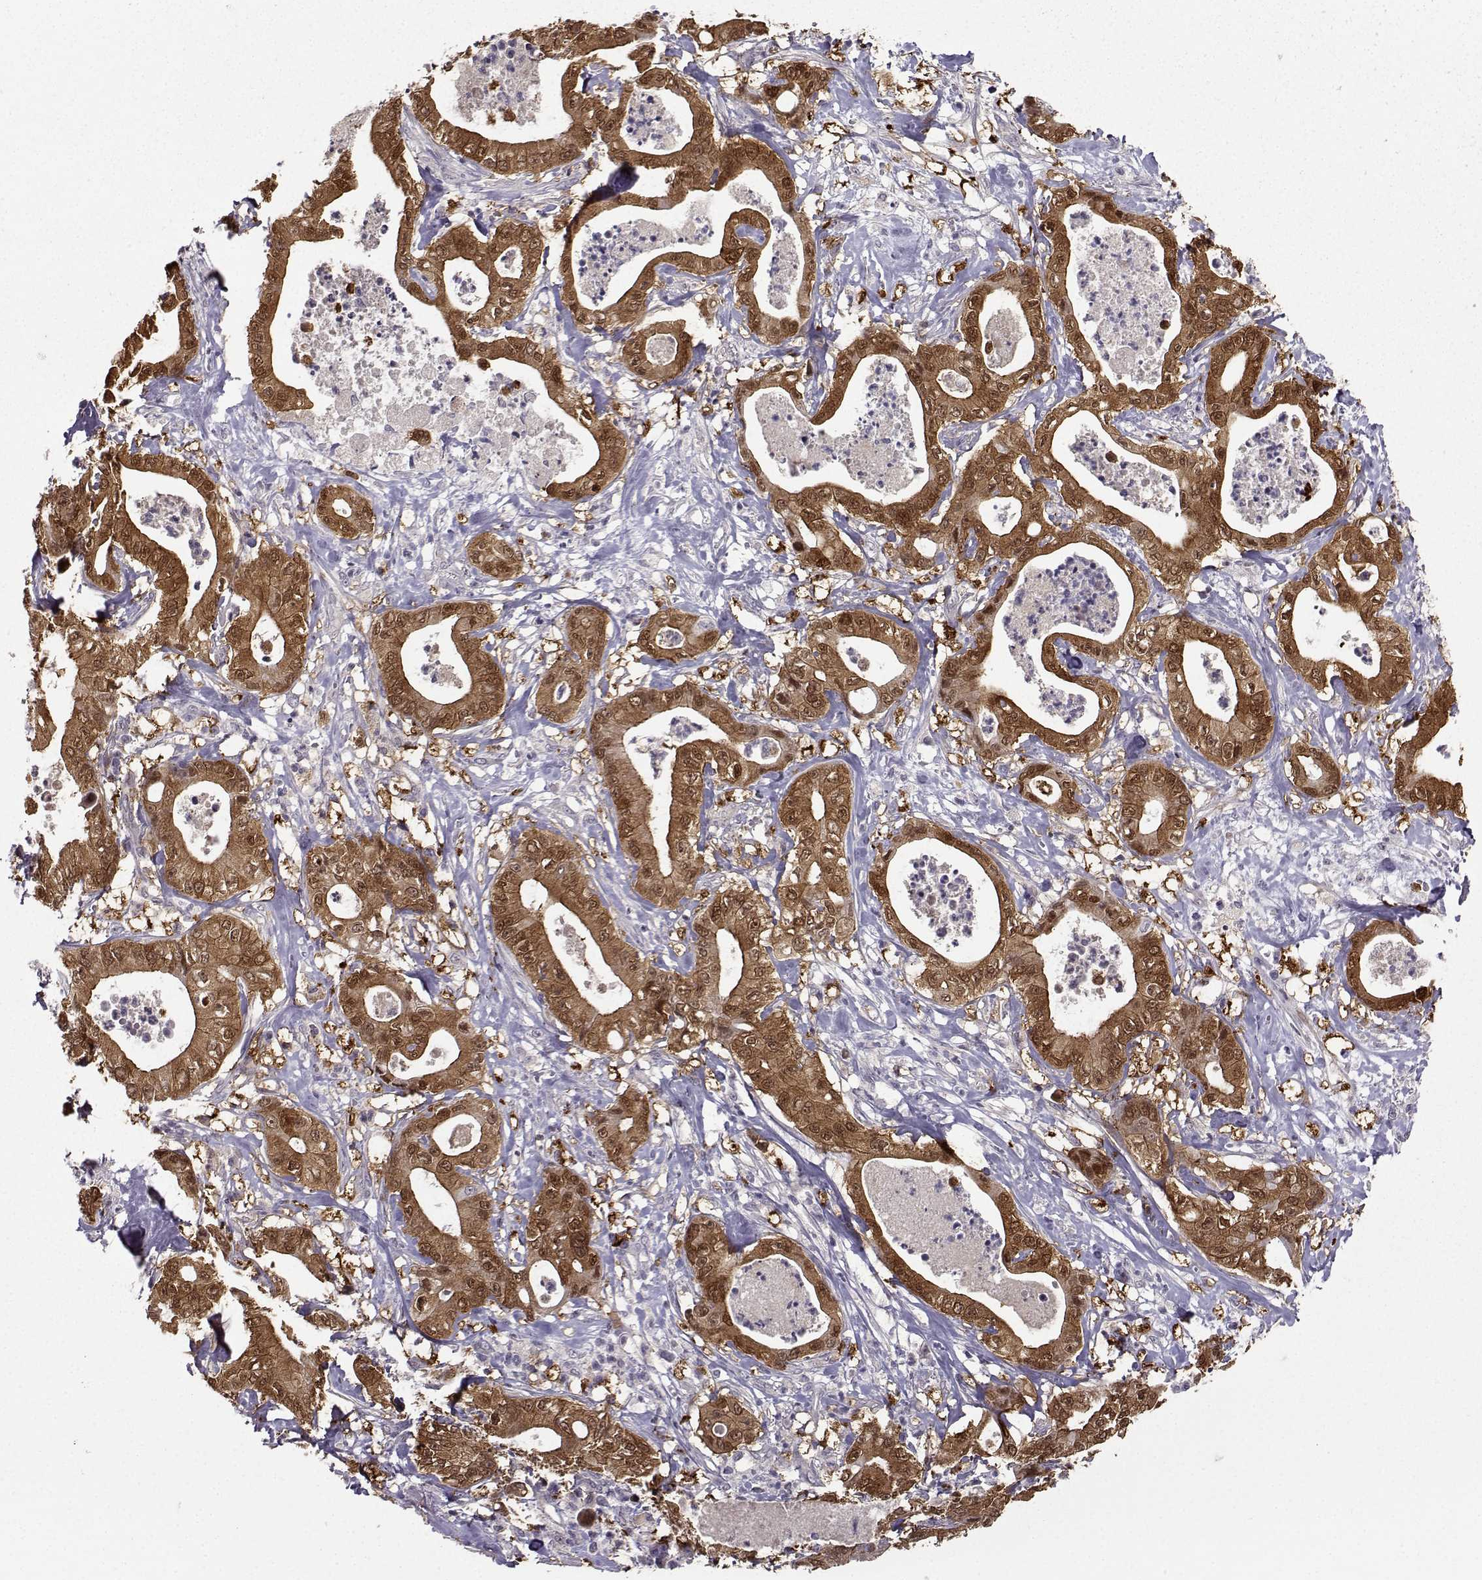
{"staining": {"intensity": "moderate", "quantity": ">75%", "location": "cytoplasmic/membranous,nuclear"}, "tissue": "pancreatic cancer", "cell_type": "Tumor cells", "image_type": "cancer", "snomed": [{"axis": "morphology", "description": "Adenocarcinoma, NOS"}, {"axis": "topography", "description": "Pancreas"}], "caption": "Immunohistochemistry (IHC) photomicrograph of adenocarcinoma (pancreatic) stained for a protein (brown), which reveals medium levels of moderate cytoplasmic/membranous and nuclear staining in approximately >75% of tumor cells.", "gene": "NQO1", "patient": {"sex": "male", "age": 71}}